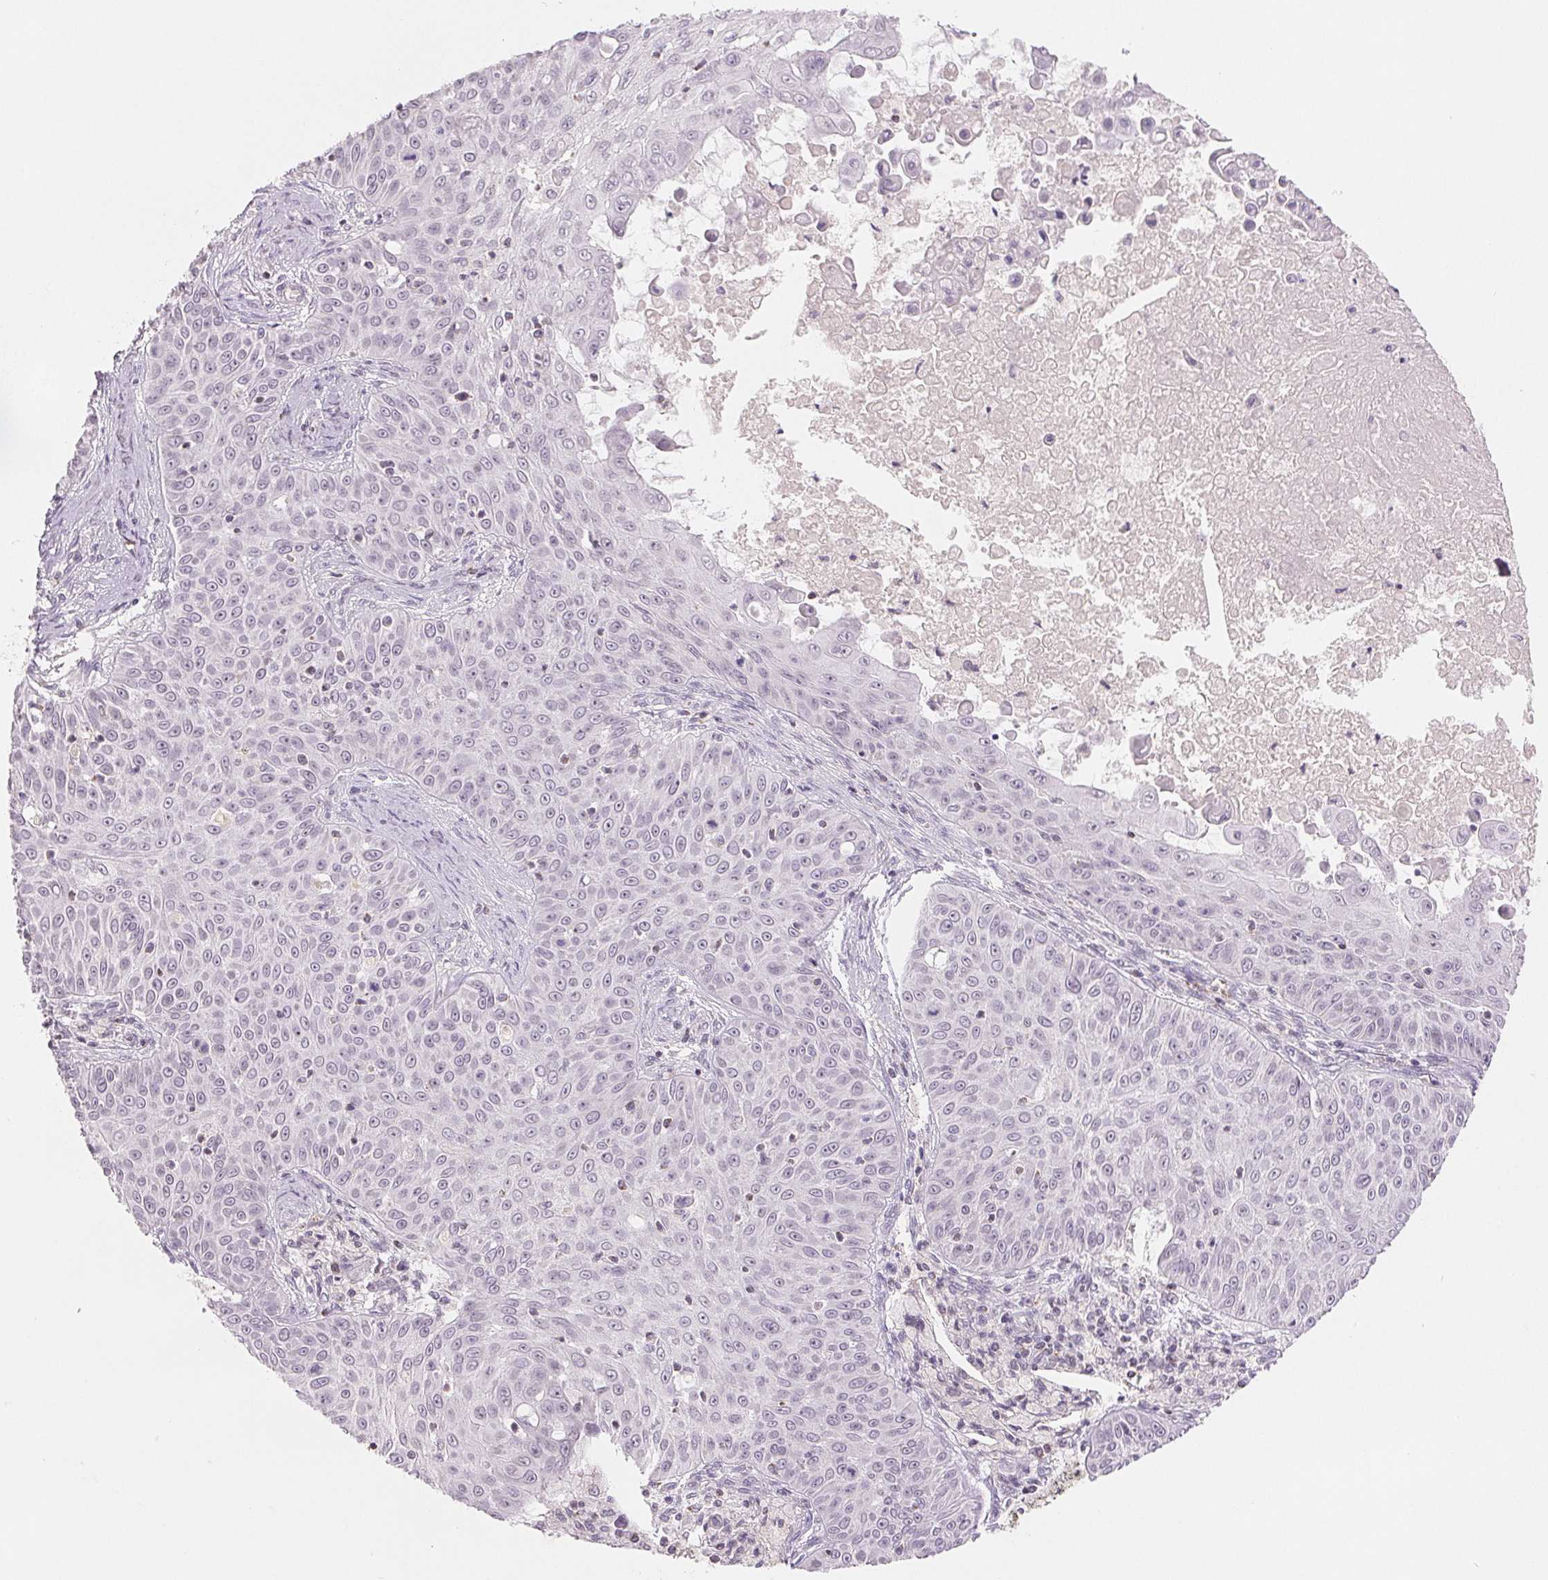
{"staining": {"intensity": "negative", "quantity": "none", "location": "none"}, "tissue": "skin cancer", "cell_type": "Tumor cells", "image_type": "cancer", "snomed": [{"axis": "morphology", "description": "Squamous cell carcinoma, NOS"}, {"axis": "topography", "description": "Skin"}], "caption": "Skin cancer (squamous cell carcinoma) was stained to show a protein in brown. There is no significant staining in tumor cells.", "gene": "HINT2", "patient": {"sex": "male", "age": 82}}